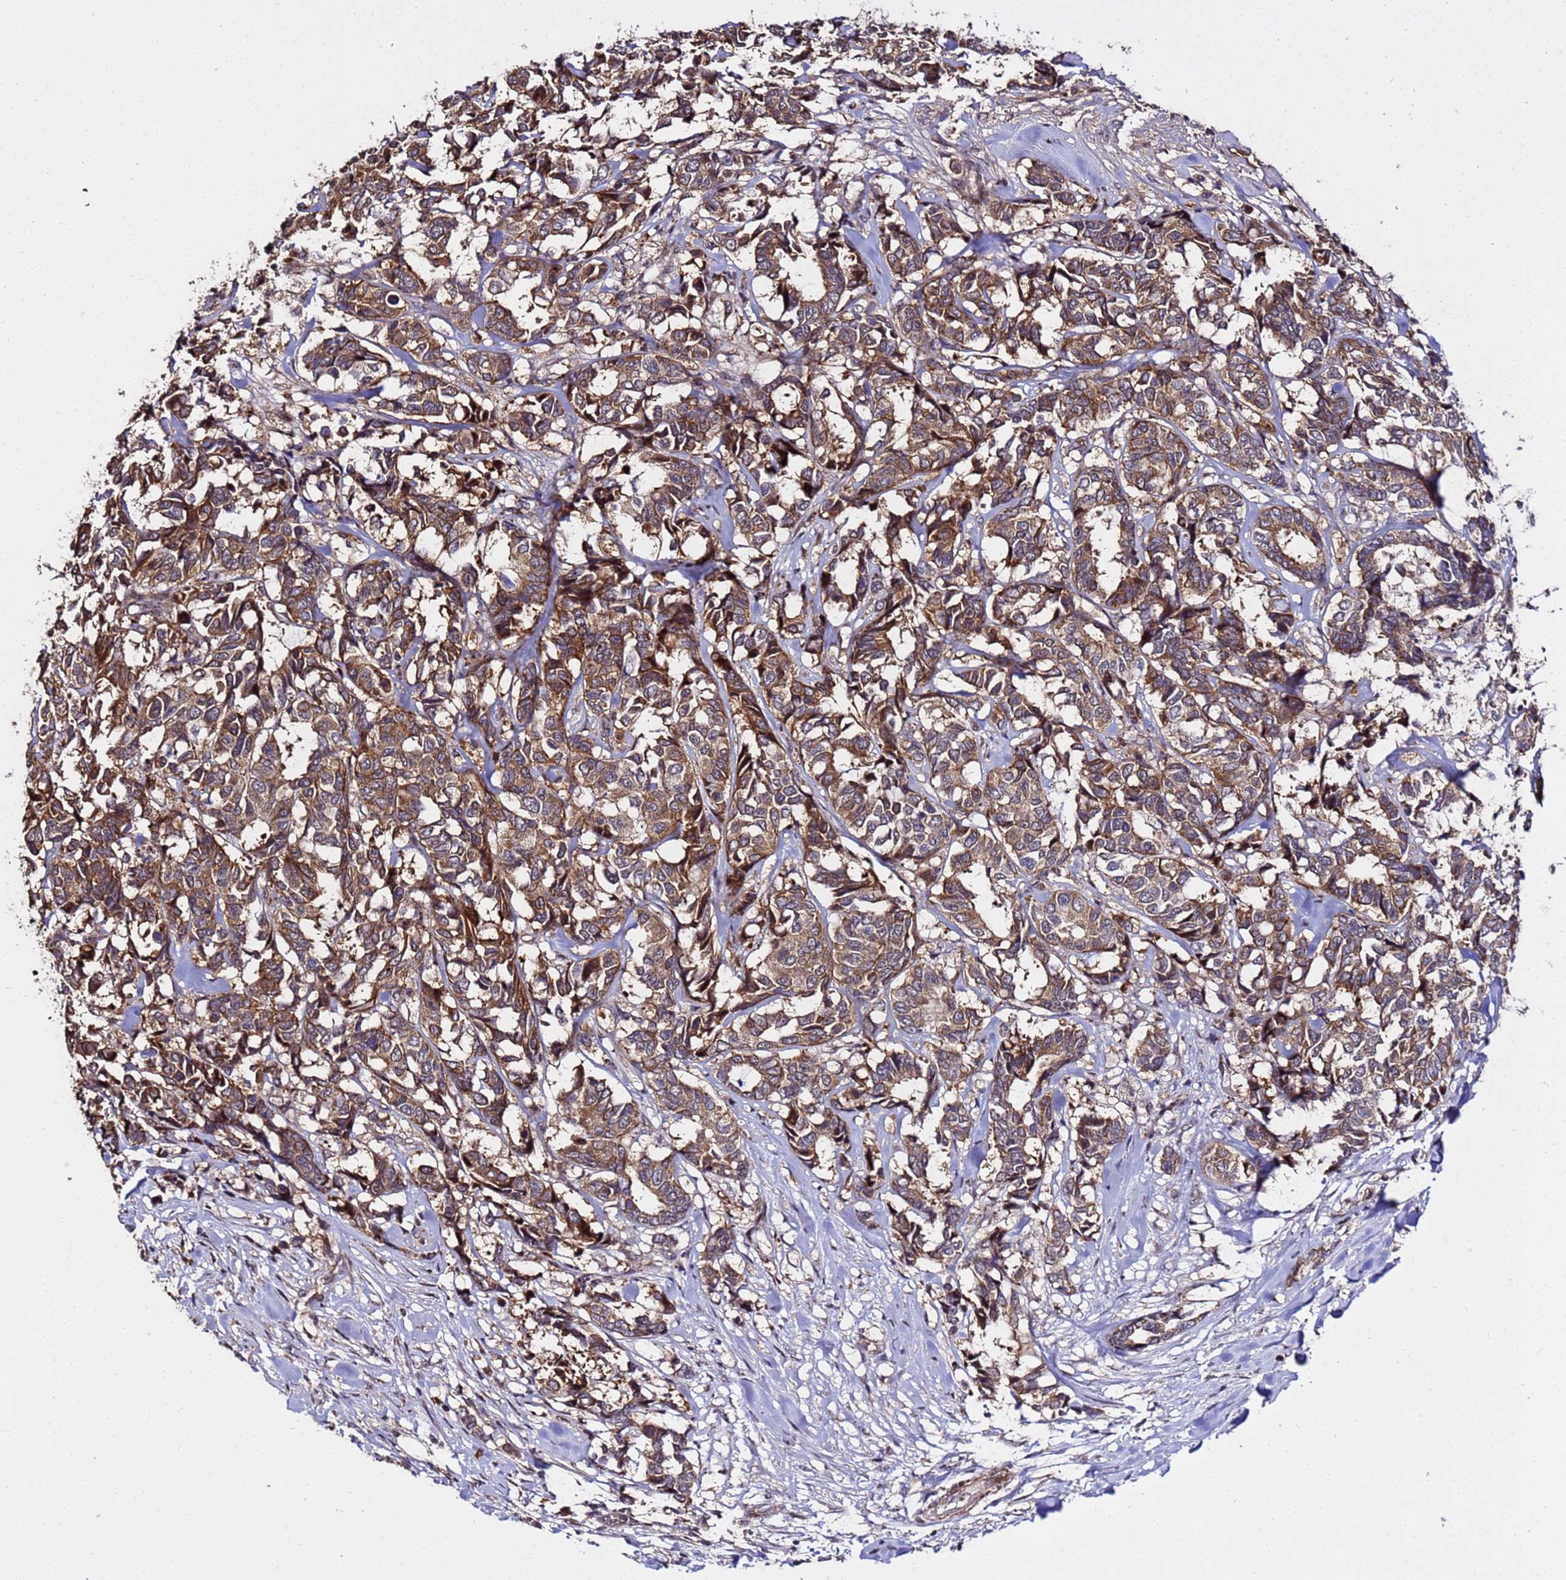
{"staining": {"intensity": "moderate", "quantity": ">75%", "location": "cytoplasmic/membranous"}, "tissue": "breast cancer", "cell_type": "Tumor cells", "image_type": "cancer", "snomed": [{"axis": "morphology", "description": "Duct carcinoma"}, {"axis": "topography", "description": "Breast"}], "caption": "IHC of human breast invasive ductal carcinoma demonstrates medium levels of moderate cytoplasmic/membranous positivity in approximately >75% of tumor cells.", "gene": "WNK4", "patient": {"sex": "female", "age": 87}}